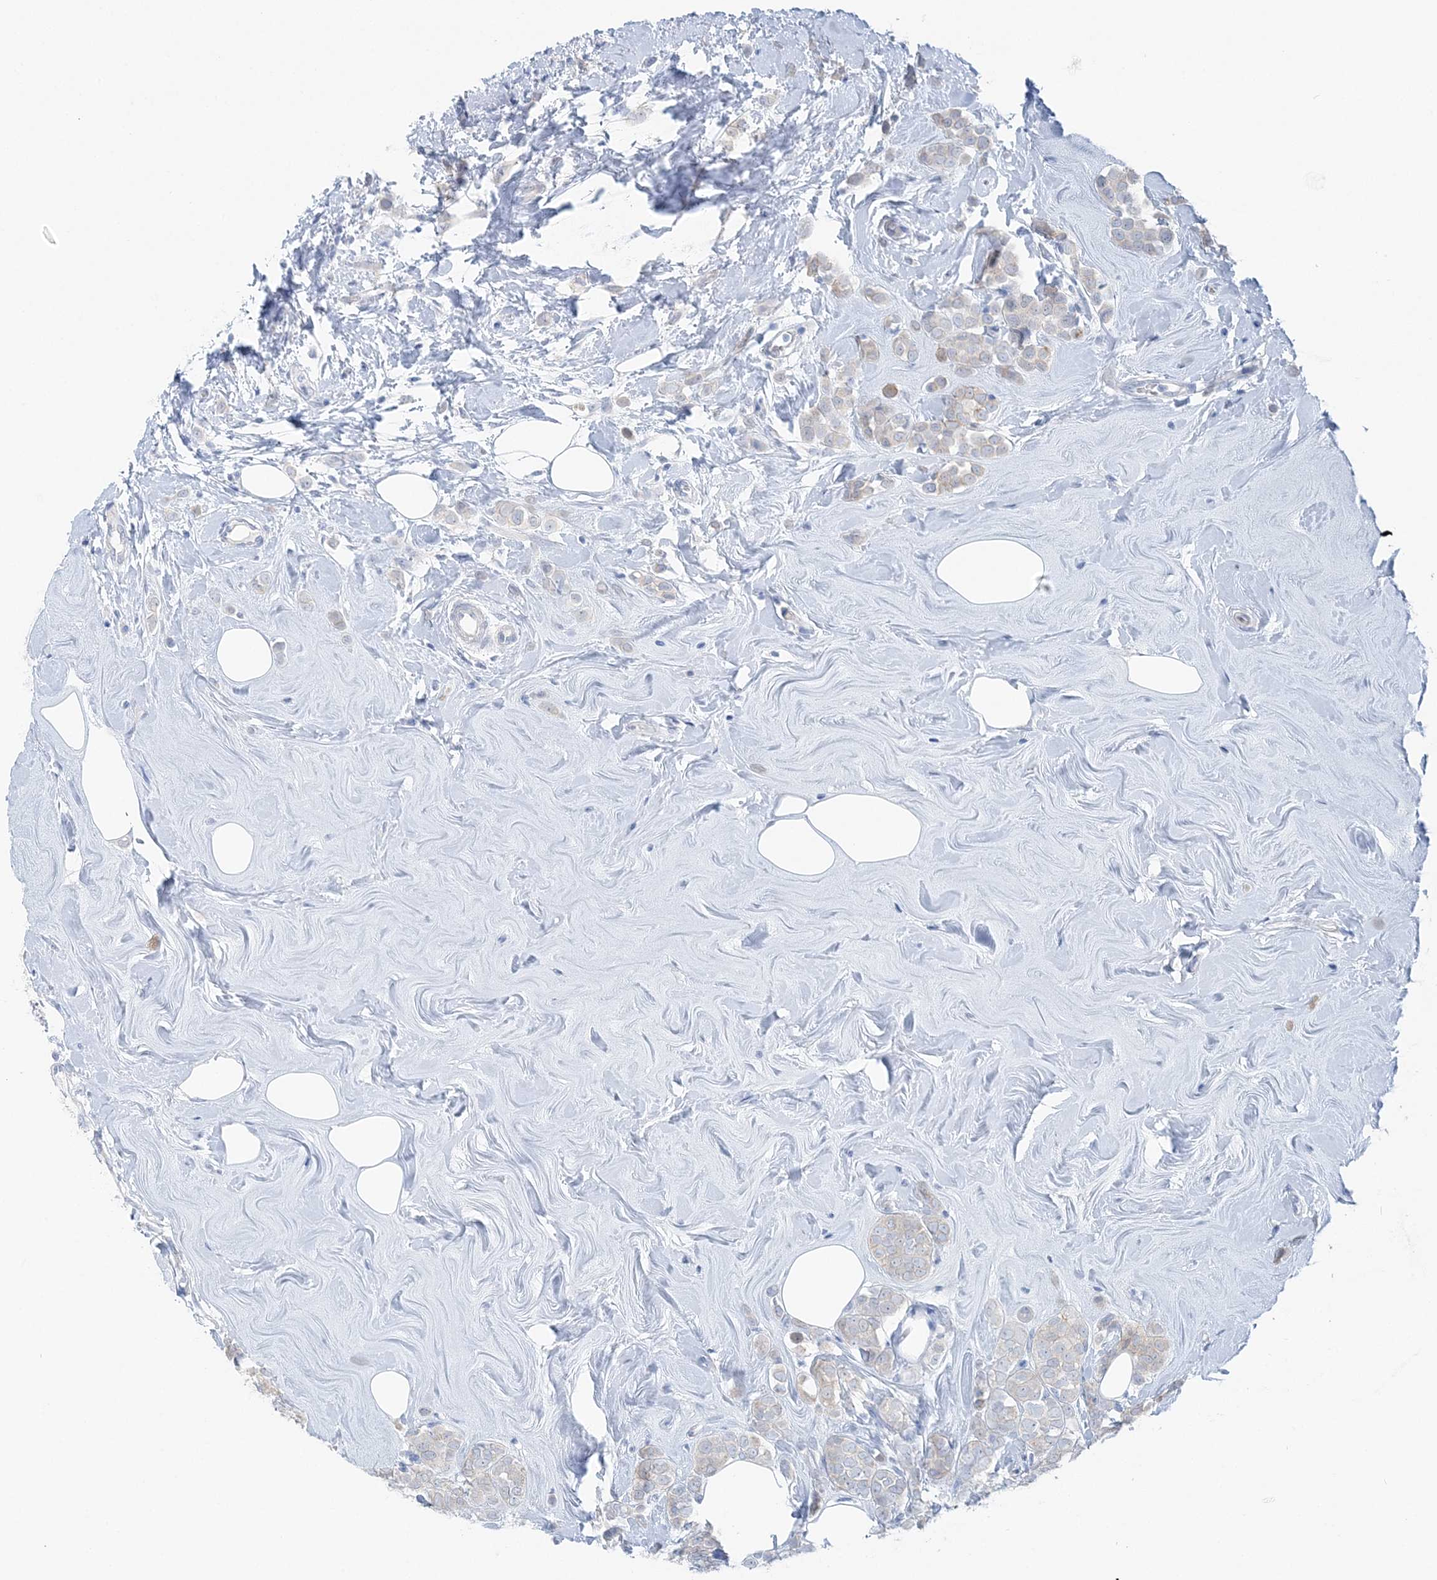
{"staining": {"intensity": "weak", "quantity": "<25%", "location": "cytoplasmic/membranous"}, "tissue": "breast cancer", "cell_type": "Tumor cells", "image_type": "cancer", "snomed": [{"axis": "morphology", "description": "Lobular carcinoma"}, {"axis": "topography", "description": "Breast"}], "caption": "Tumor cells show no significant expression in breast cancer.", "gene": "HMGCS1", "patient": {"sex": "female", "age": 47}}